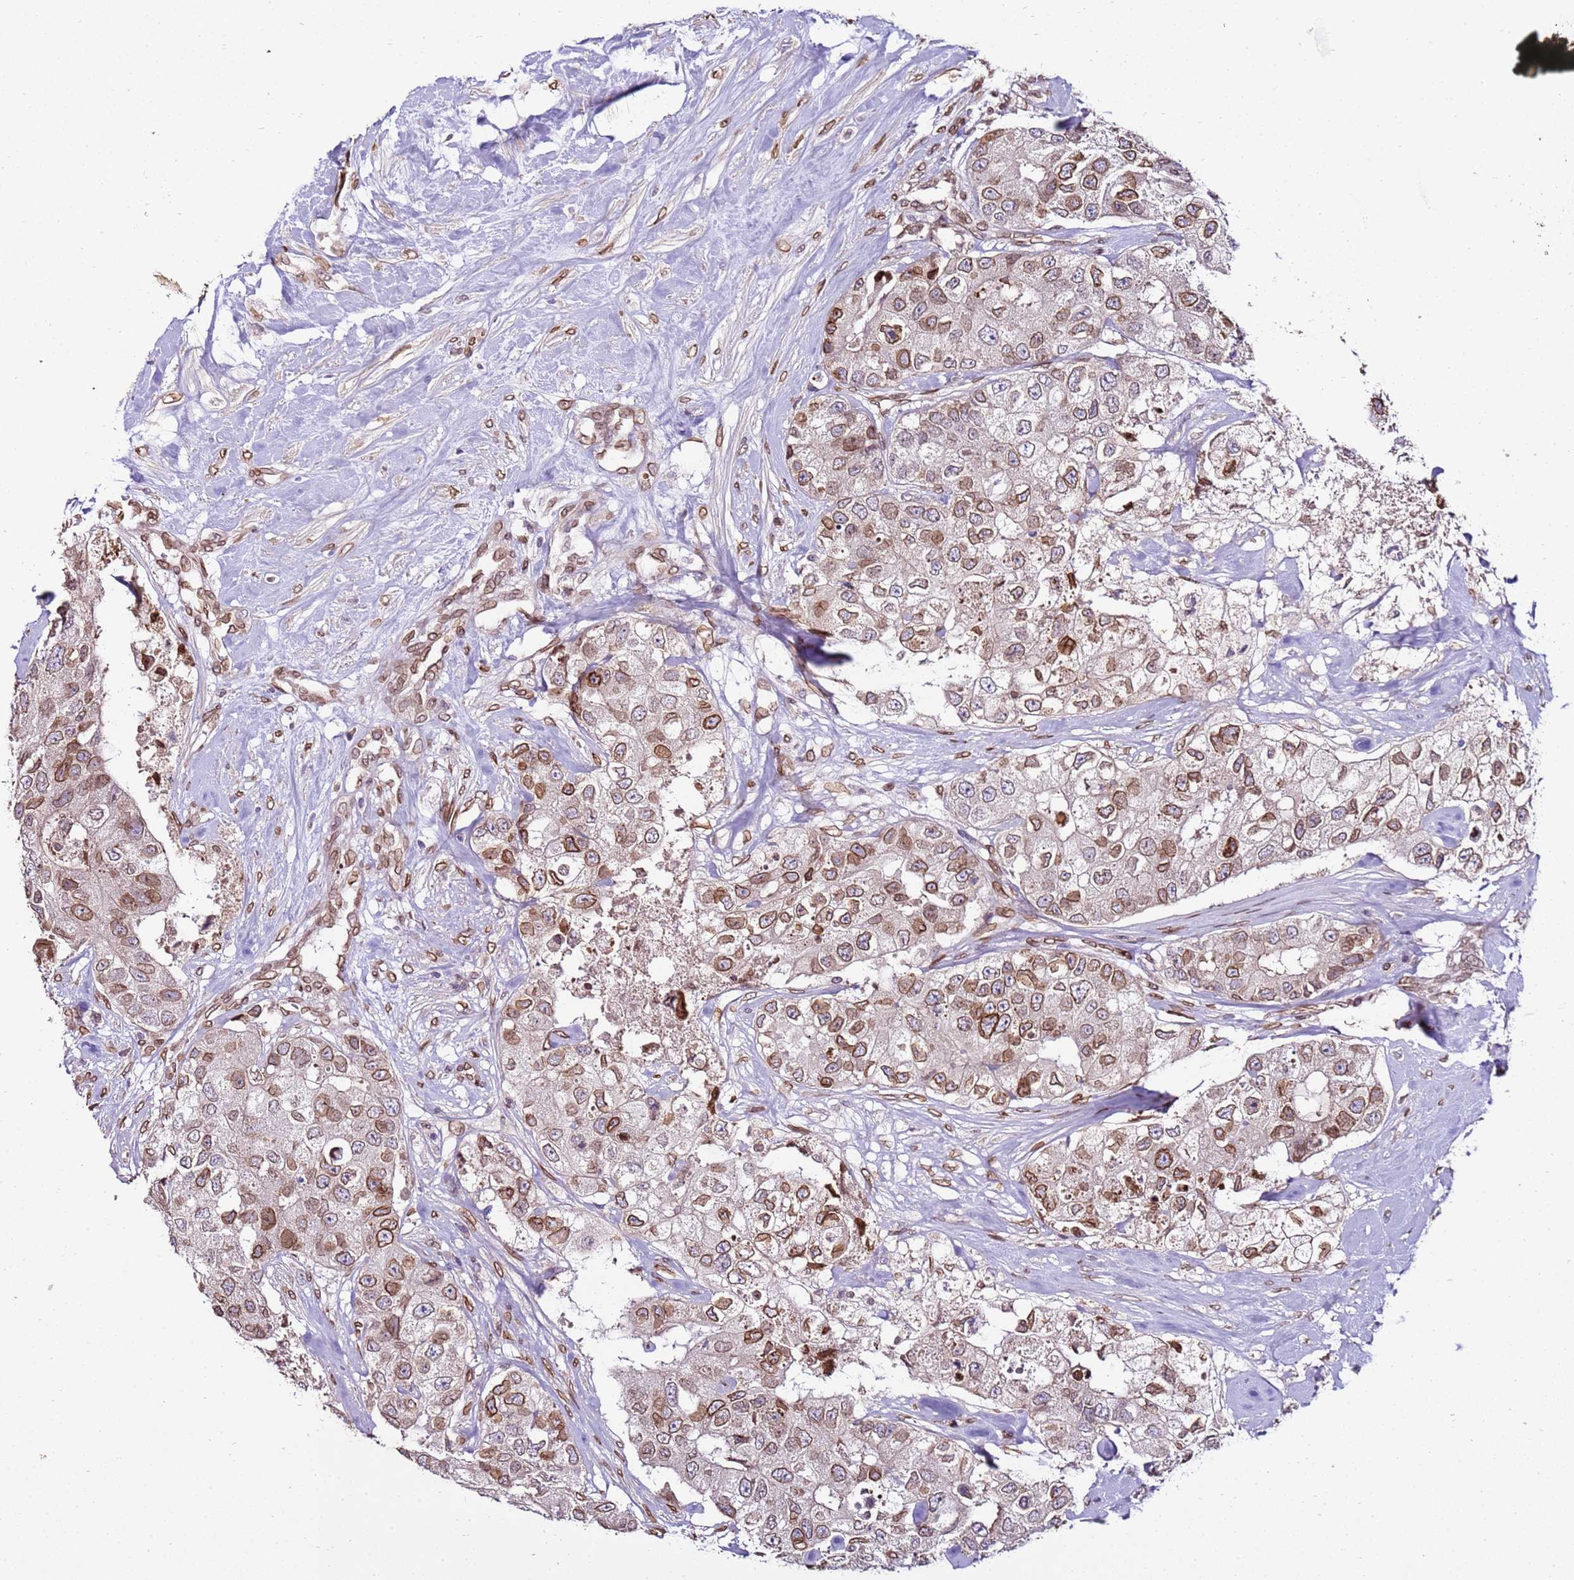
{"staining": {"intensity": "moderate", "quantity": ">75%", "location": "cytoplasmic/membranous,nuclear"}, "tissue": "breast cancer", "cell_type": "Tumor cells", "image_type": "cancer", "snomed": [{"axis": "morphology", "description": "Duct carcinoma"}, {"axis": "topography", "description": "Breast"}], "caption": "DAB immunohistochemical staining of human breast cancer (infiltrating ductal carcinoma) displays moderate cytoplasmic/membranous and nuclear protein staining in about >75% of tumor cells. The staining is performed using DAB brown chromogen to label protein expression. The nuclei are counter-stained blue using hematoxylin.", "gene": "TMEM47", "patient": {"sex": "female", "age": 62}}